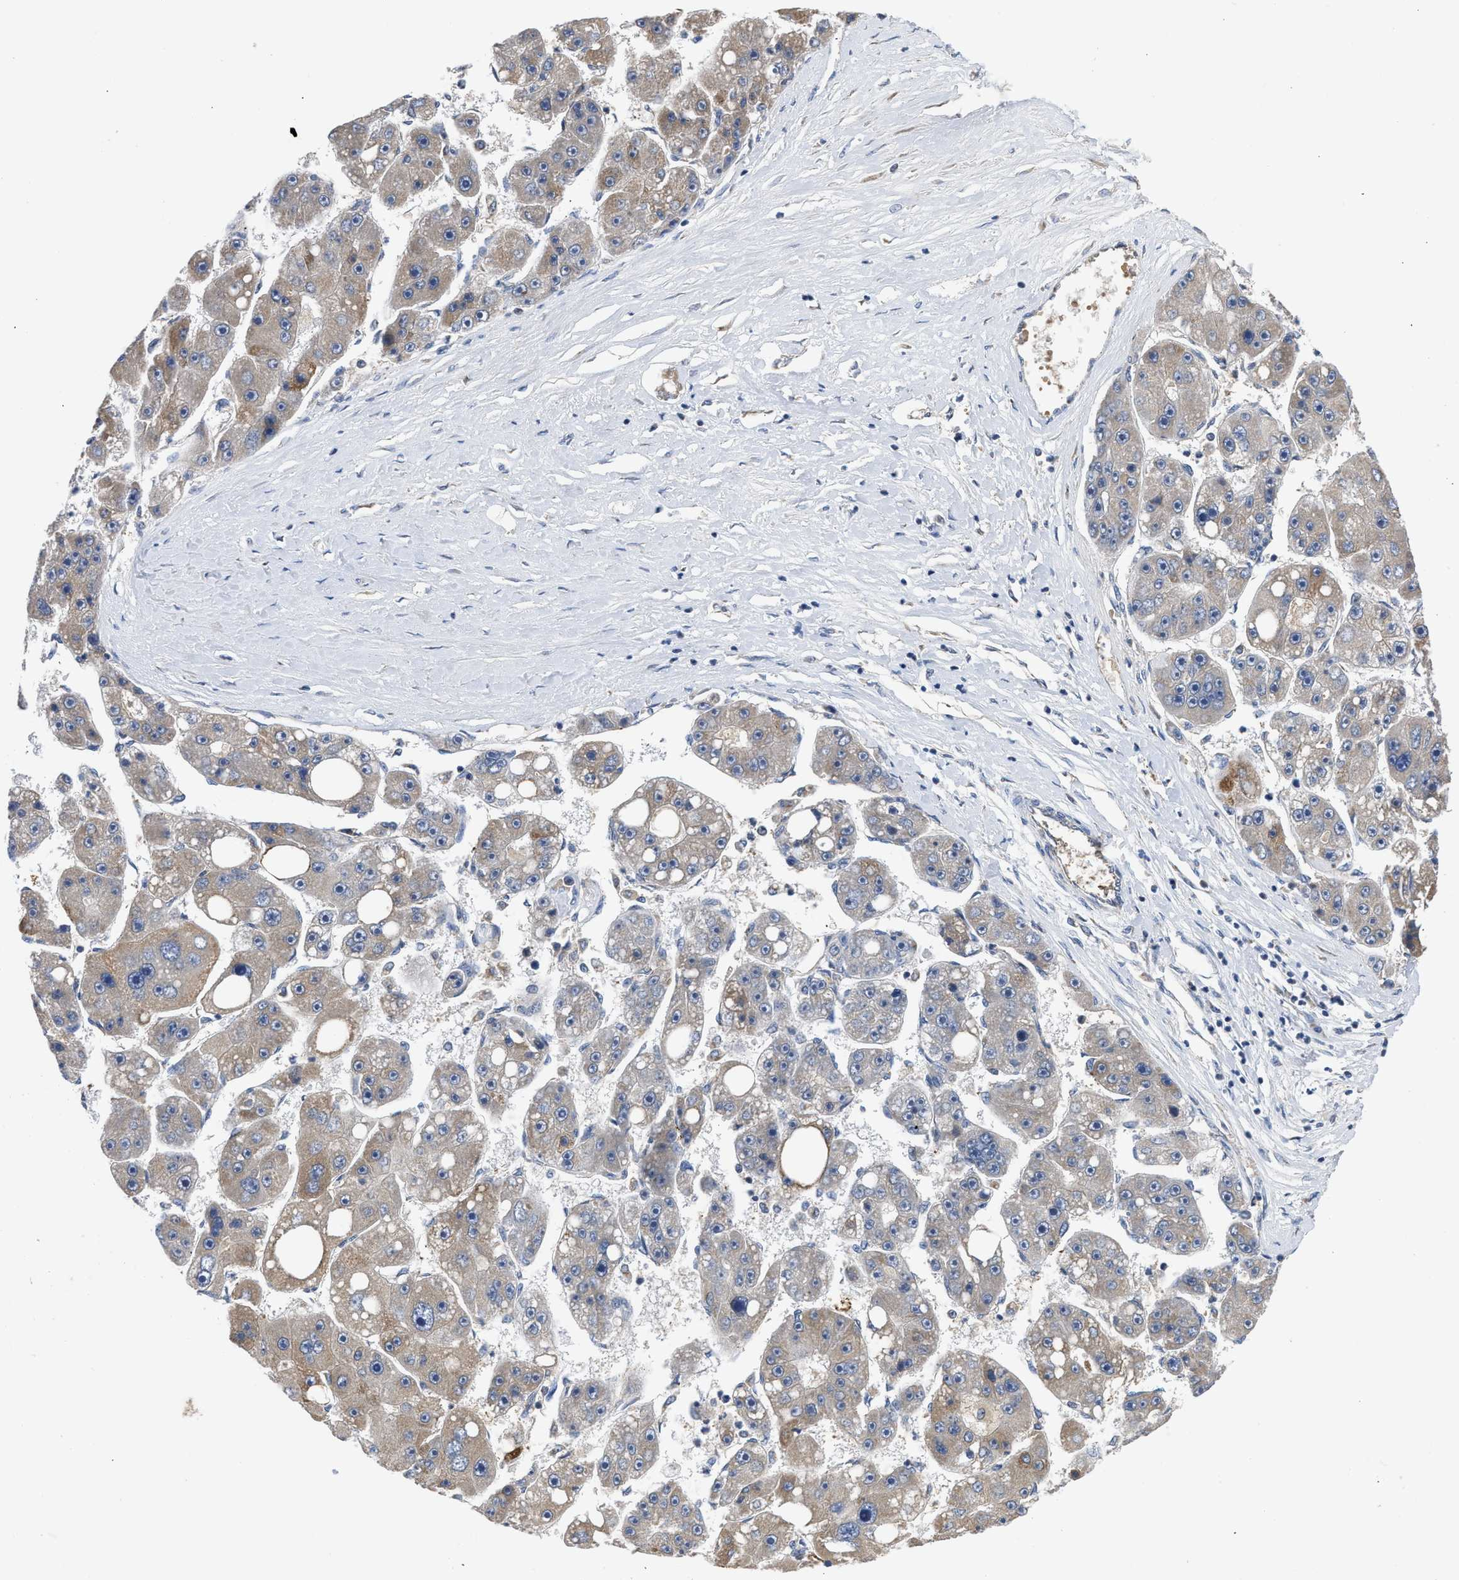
{"staining": {"intensity": "weak", "quantity": "25%-75%", "location": "cytoplasmic/membranous"}, "tissue": "liver cancer", "cell_type": "Tumor cells", "image_type": "cancer", "snomed": [{"axis": "morphology", "description": "Carcinoma, Hepatocellular, NOS"}, {"axis": "topography", "description": "Liver"}], "caption": "Immunohistochemical staining of liver cancer (hepatocellular carcinoma) exhibits low levels of weak cytoplasmic/membranous protein positivity in approximately 25%-75% of tumor cells. Nuclei are stained in blue.", "gene": "PIM1", "patient": {"sex": "female", "age": 61}}